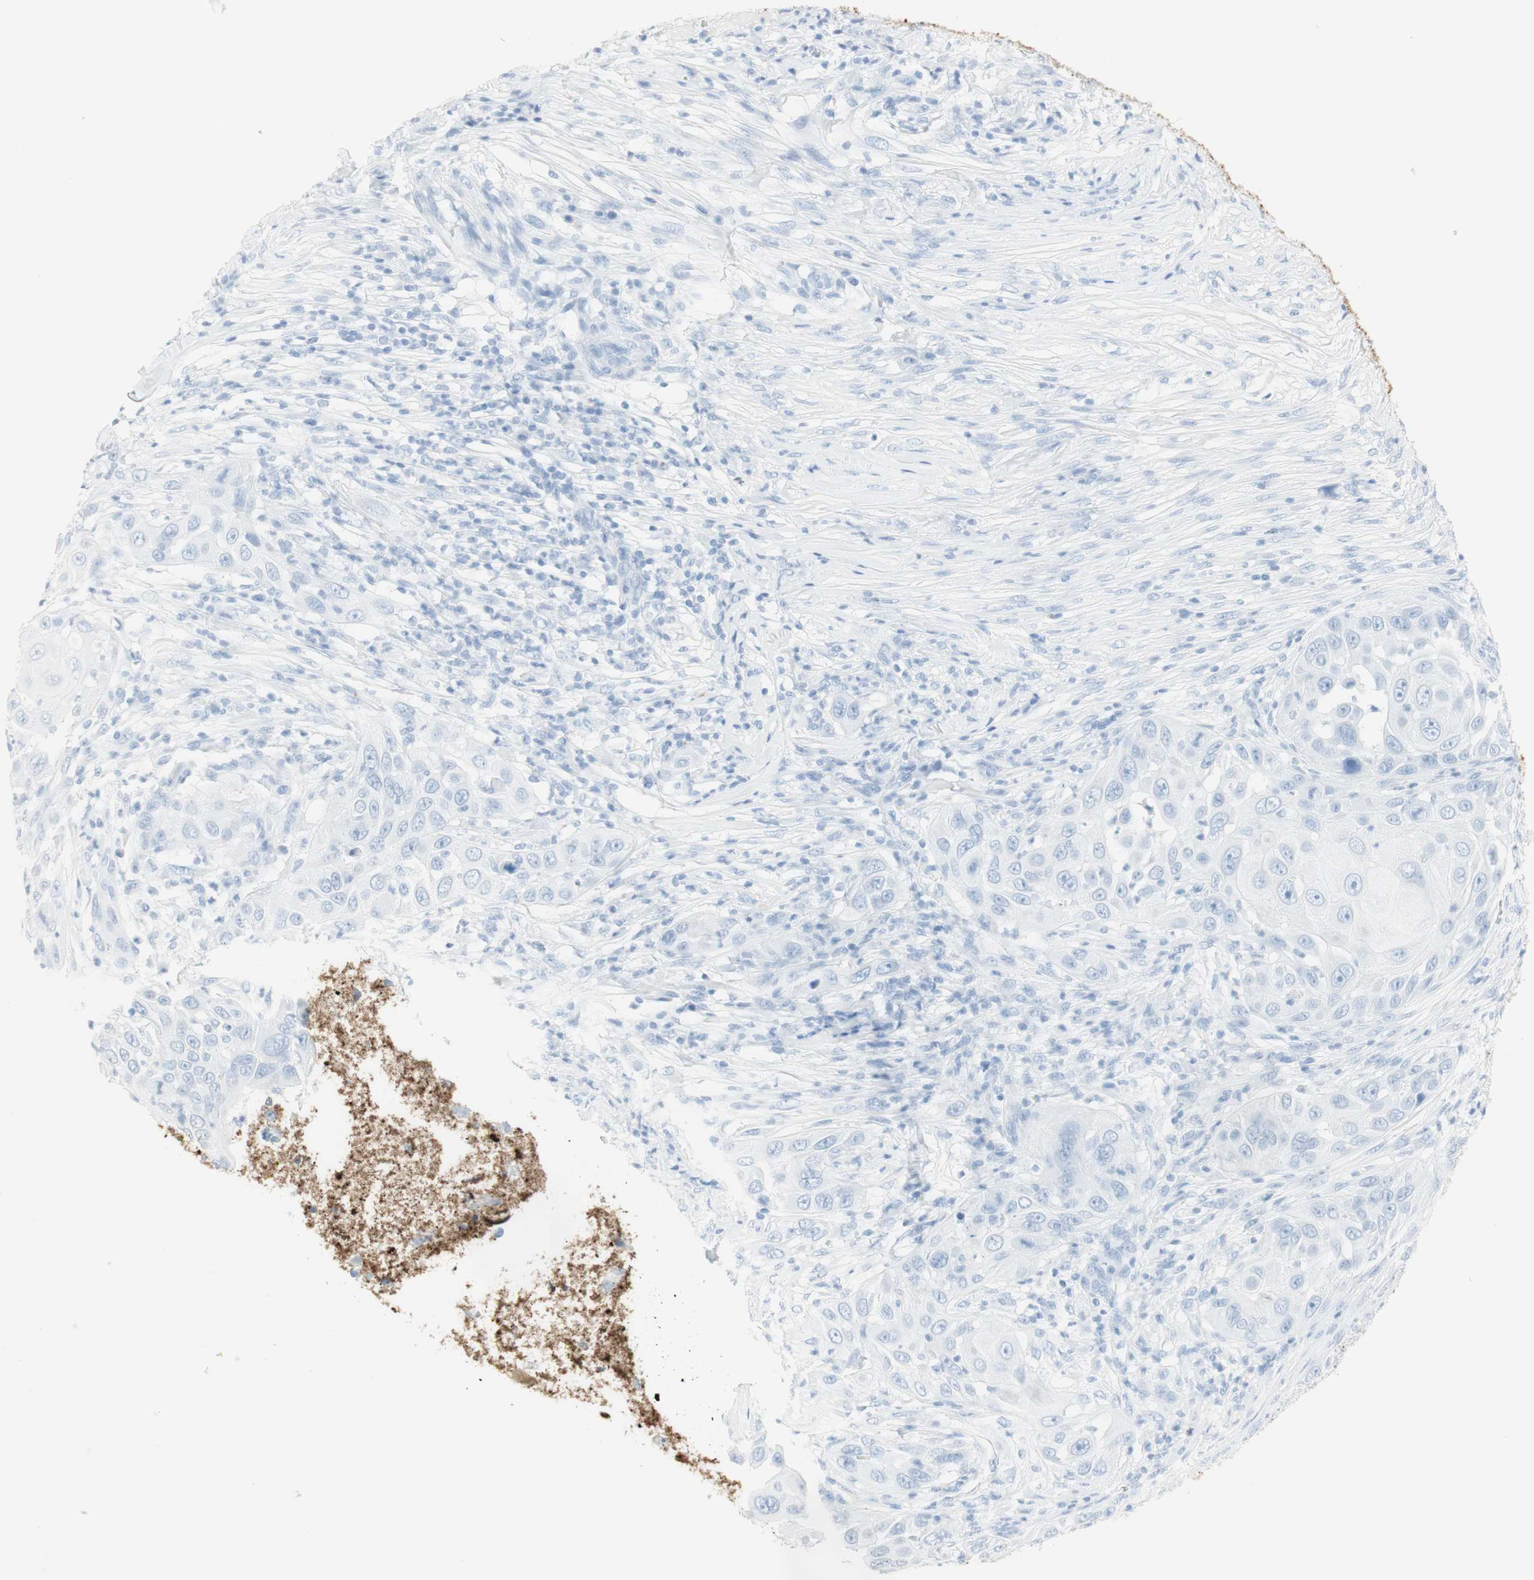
{"staining": {"intensity": "negative", "quantity": "none", "location": "none"}, "tissue": "skin cancer", "cell_type": "Tumor cells", "image_type": "cancer", "snomed": [{"axis": "morphology", "description": "Squamous cell carcinoma, NOS"}, {"axis": "topography", "description": "Skin"}], "caption": "An immunohistochemistry micrograph of squamous cell carcinoma (skin) is shown. There is no staining in tumor cells of squamous cell carcinoma (skin). (DAB (3,3'-diaminobenzidine) immunohistochemistry visualized using brightfield microscopy, high magnification).", "gene": "NAPSA", "patient": {"sex": "female", "age": 44}}